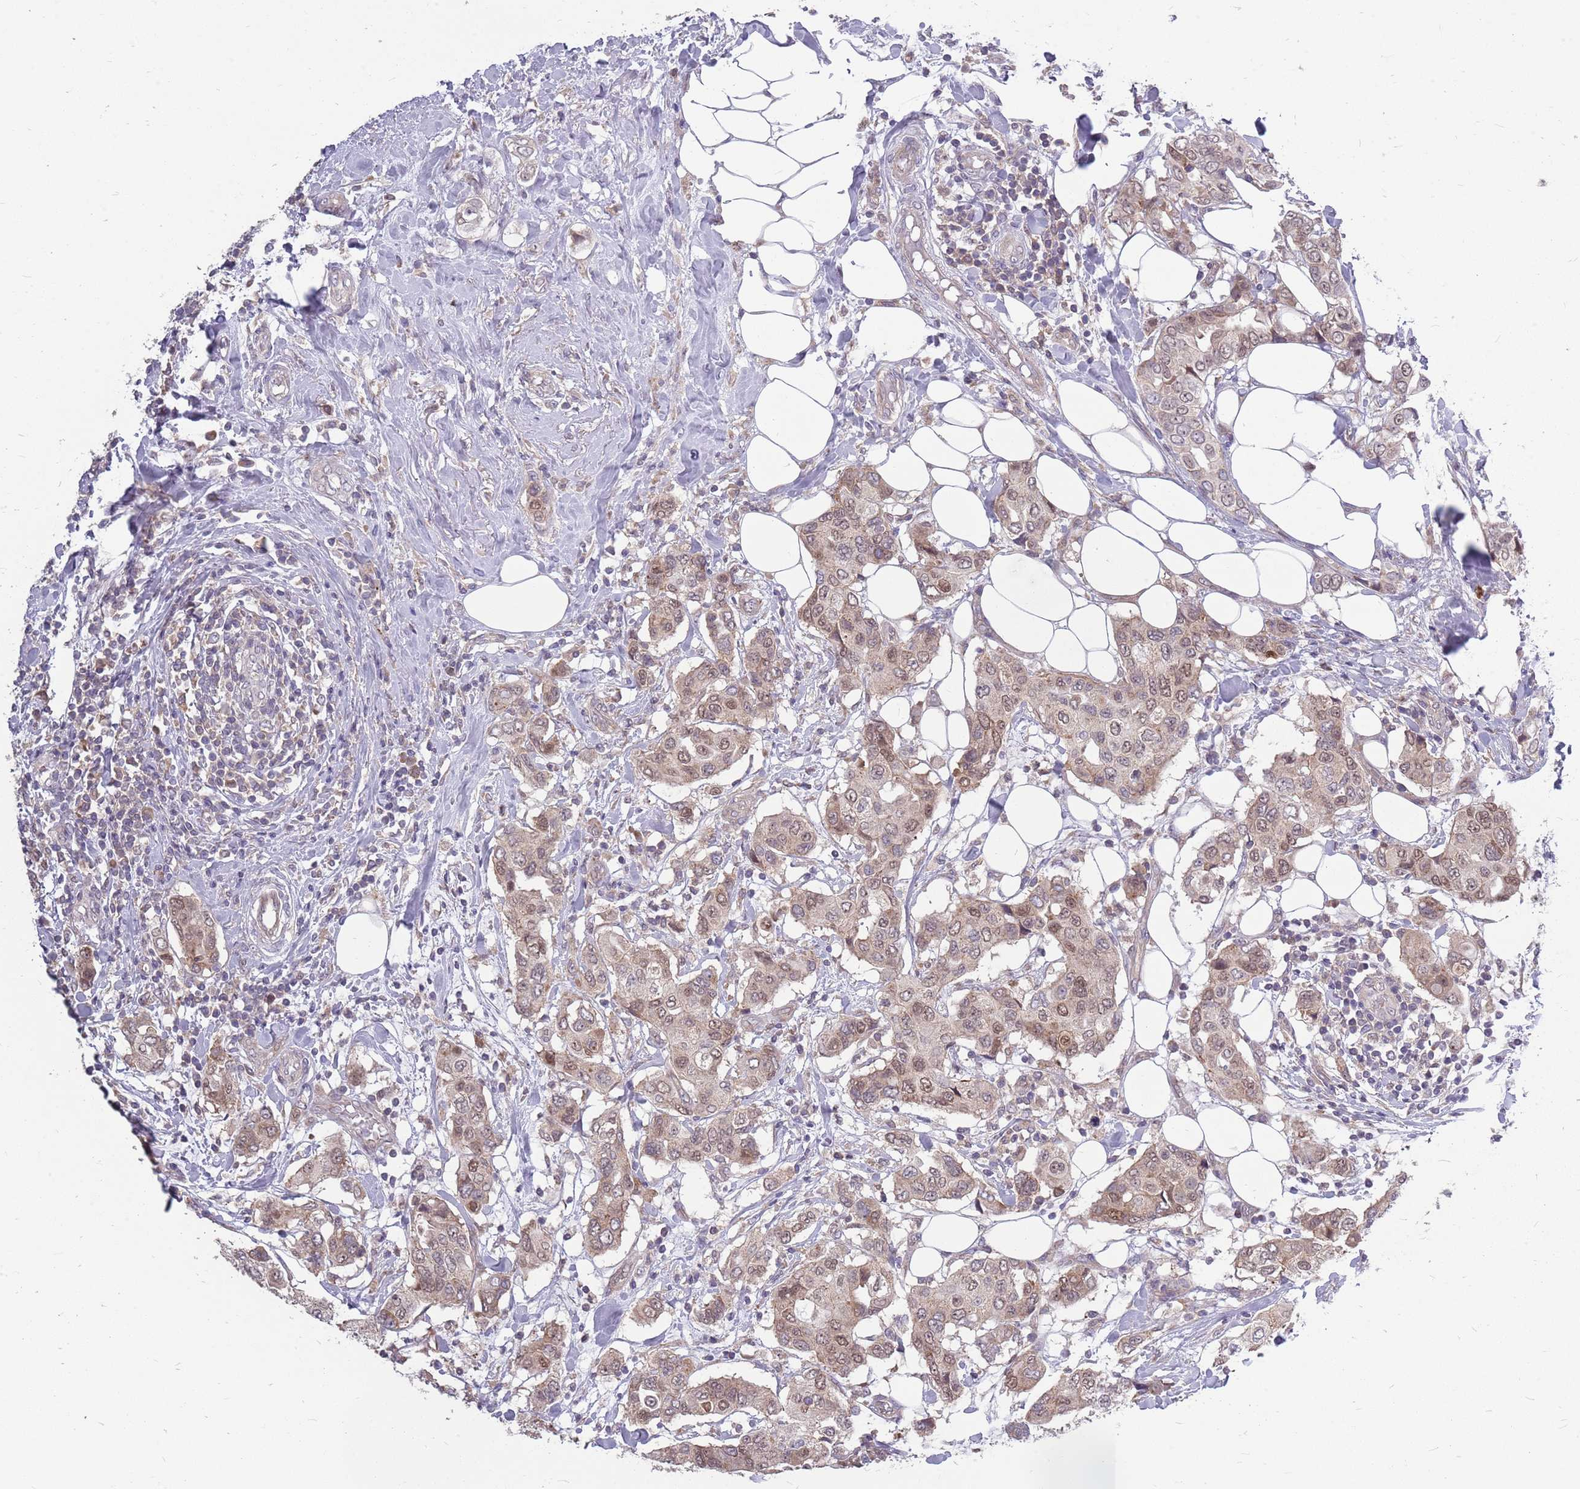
{"staining": {"intensity": "moderate", "quantity": ">75%", "location": "cytoplasmic/membranous,nuclear"}, "tissue": "breast cancer", "cell_type": "Tumor cells", "image_type": "cancer", "snomed": [{"axis": "morphology", "description": "Lobular carcinoma"}, {"axis": "topography", "description": "Breast"}], "caption": "Breast lobular carcinoma tissue shows moderate cytoplasmic/membranous and nuclear positivity in approximately >75% of tumor cells", "gene": "PPP1R27", "patient": {"sex": "female", "age": 51}}